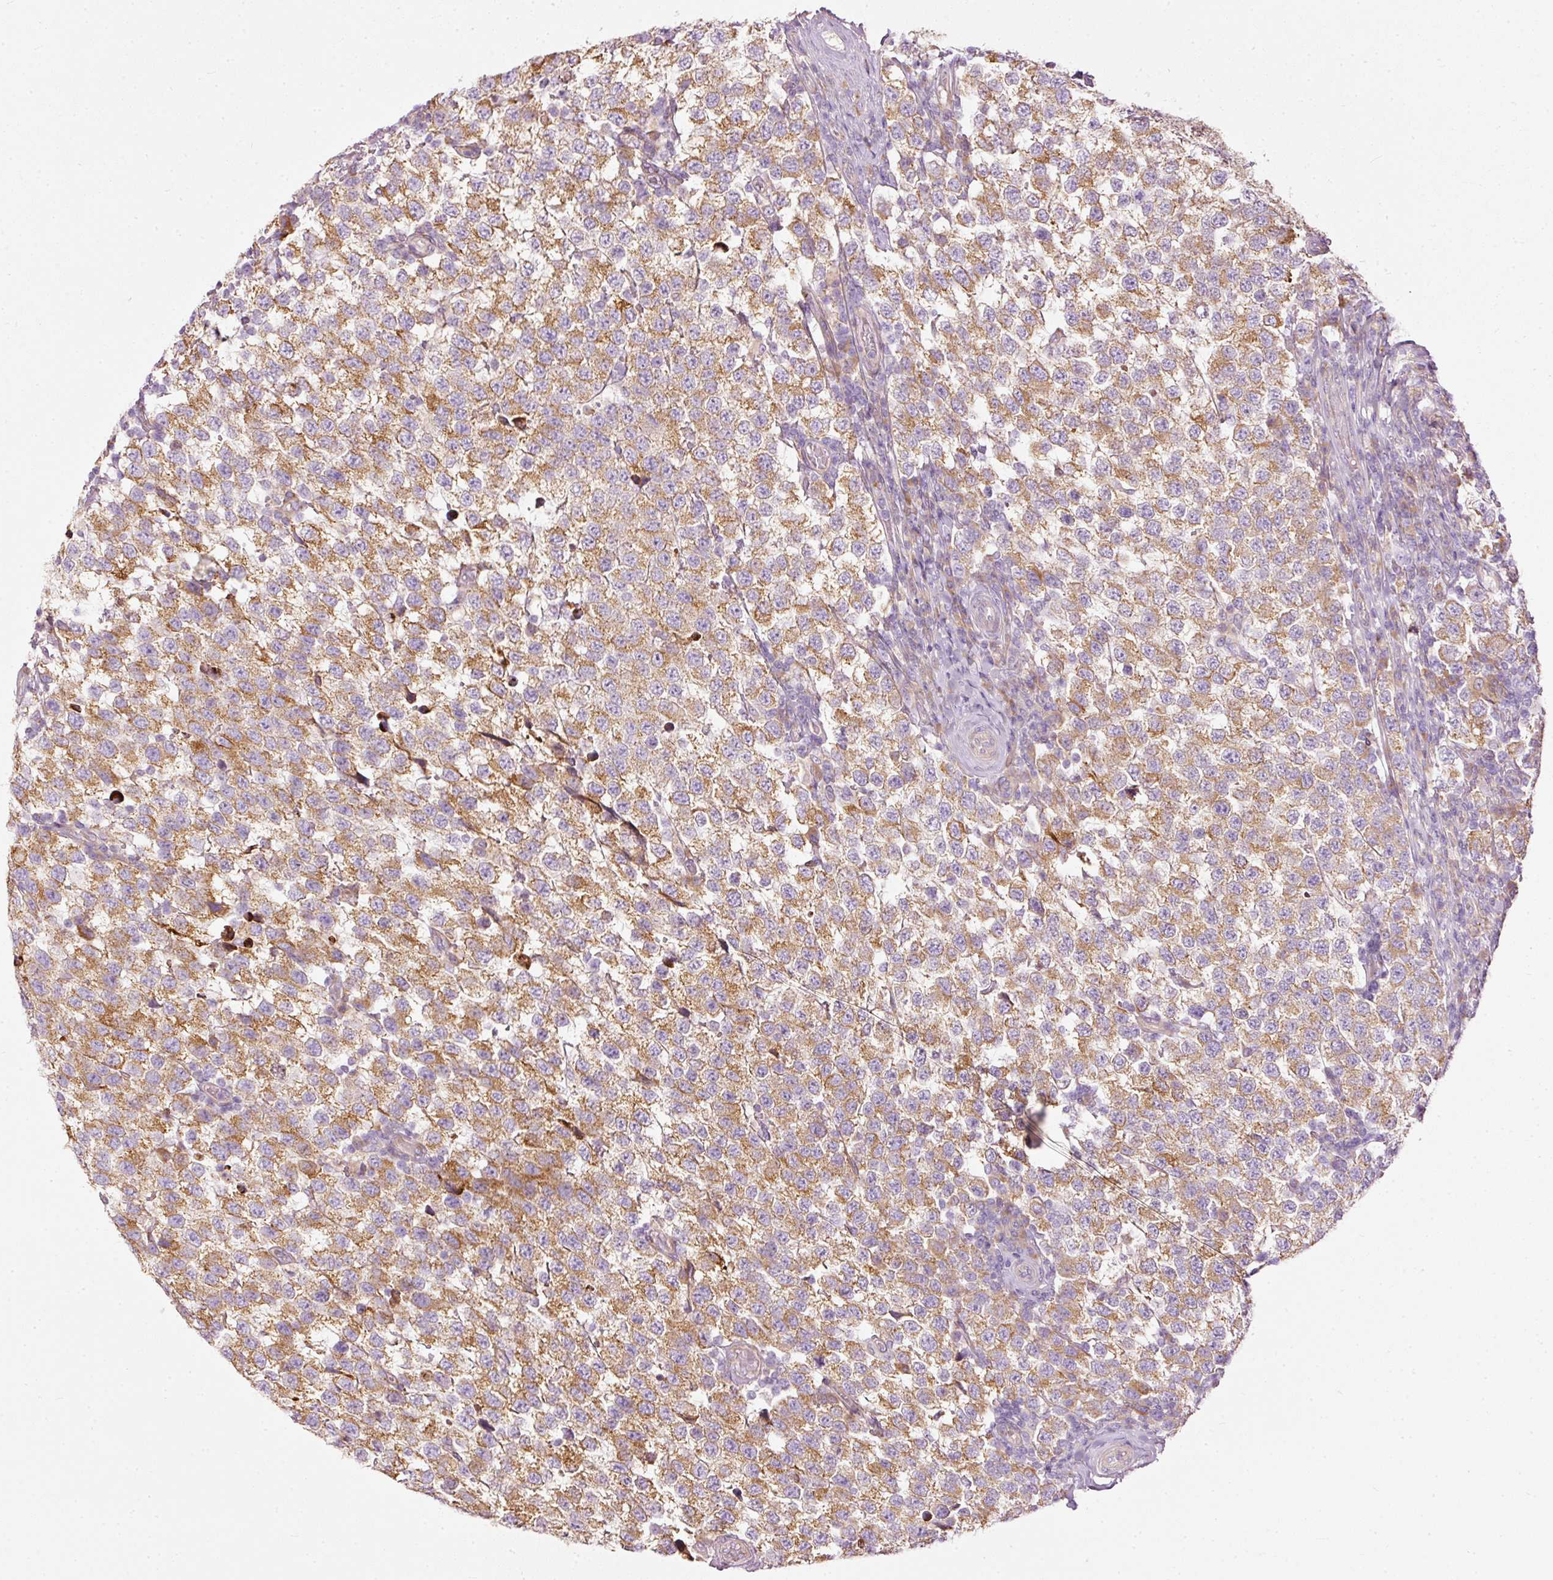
{"staining": {"intensity": "moderate", "quantity": "25%-75%", "location": "cytoplasmic/membranous"}, "tissue": "testis cancer", "cell_type": "Tumor cells", "image_type": "cancer", "snomed": [{"axis": "morphology", "description": "Seminoma, NOS"}, {"axis": "topography", "description": "Testis"}], "caption": "Human testis seminoma stained for a protein (brown) exhibits moderate cytoplasmic/membranous positive staining in about 25%-75% of tumor cells.", "gene": "PAQR9", "patient": {"sex": "male", "age": 34}}